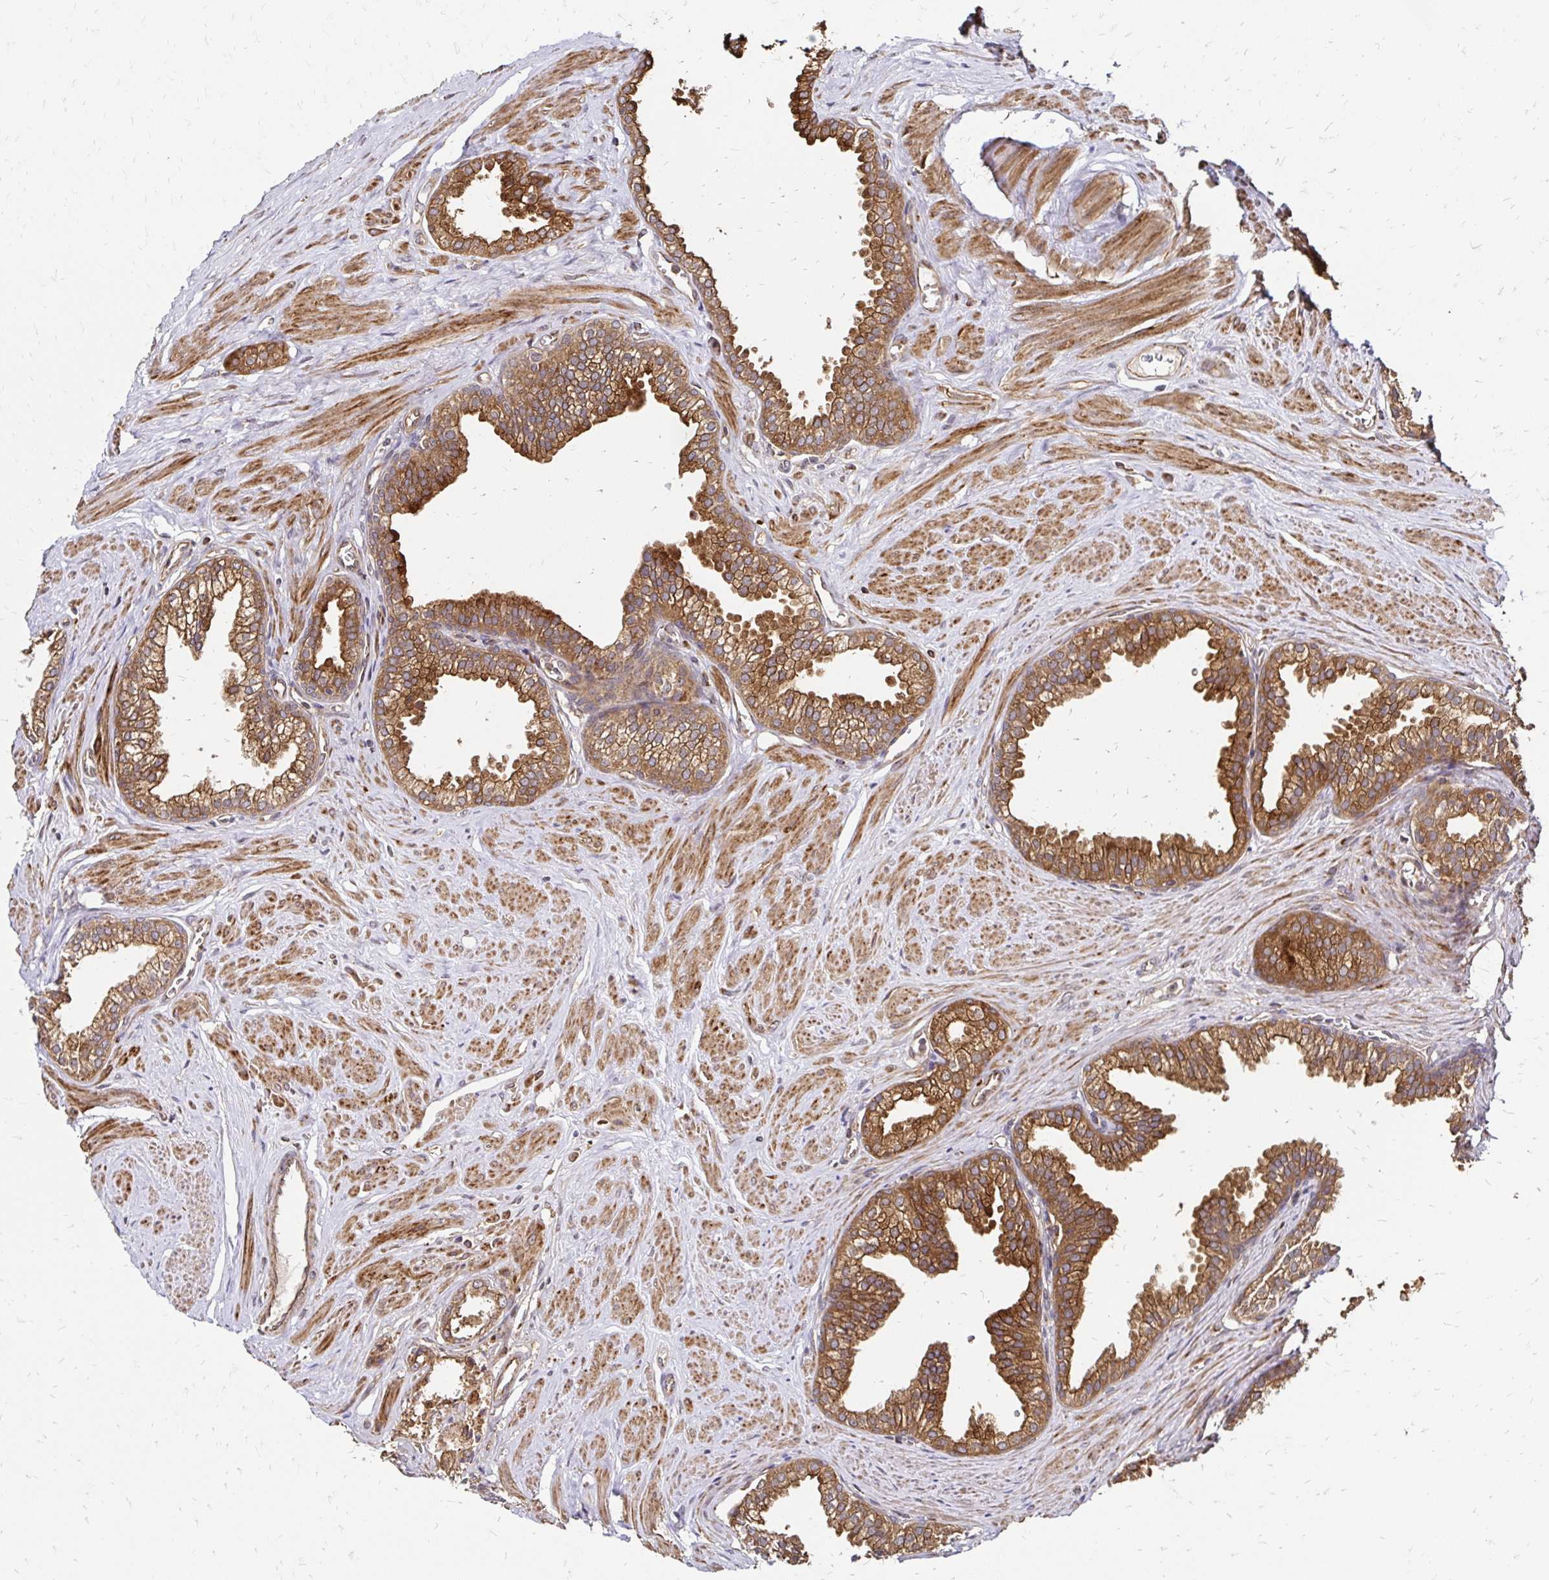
{"staining": {"intensity": "strong", "quantity": ">75%", "location": "cytoplasmic/membranous"}, "tissue": "prostate", "cell_type": "Glandular cells", "image_type": "normal", "snomed": [{"axis": "morphology", "description": "Normal tissue, NOS"}, {"axis": "topography", "description": "Prostate"}, {"axis": "topography", "description": "Peripheral nerve tissue"}], "caption": "Prostate stained for a protein (brown) reveals strong cytoplasmic/membranous positive staining in approximately >75% of glandular cells.", "gene": "ZW10", "patient": {"sex": "male", "age": 55}}